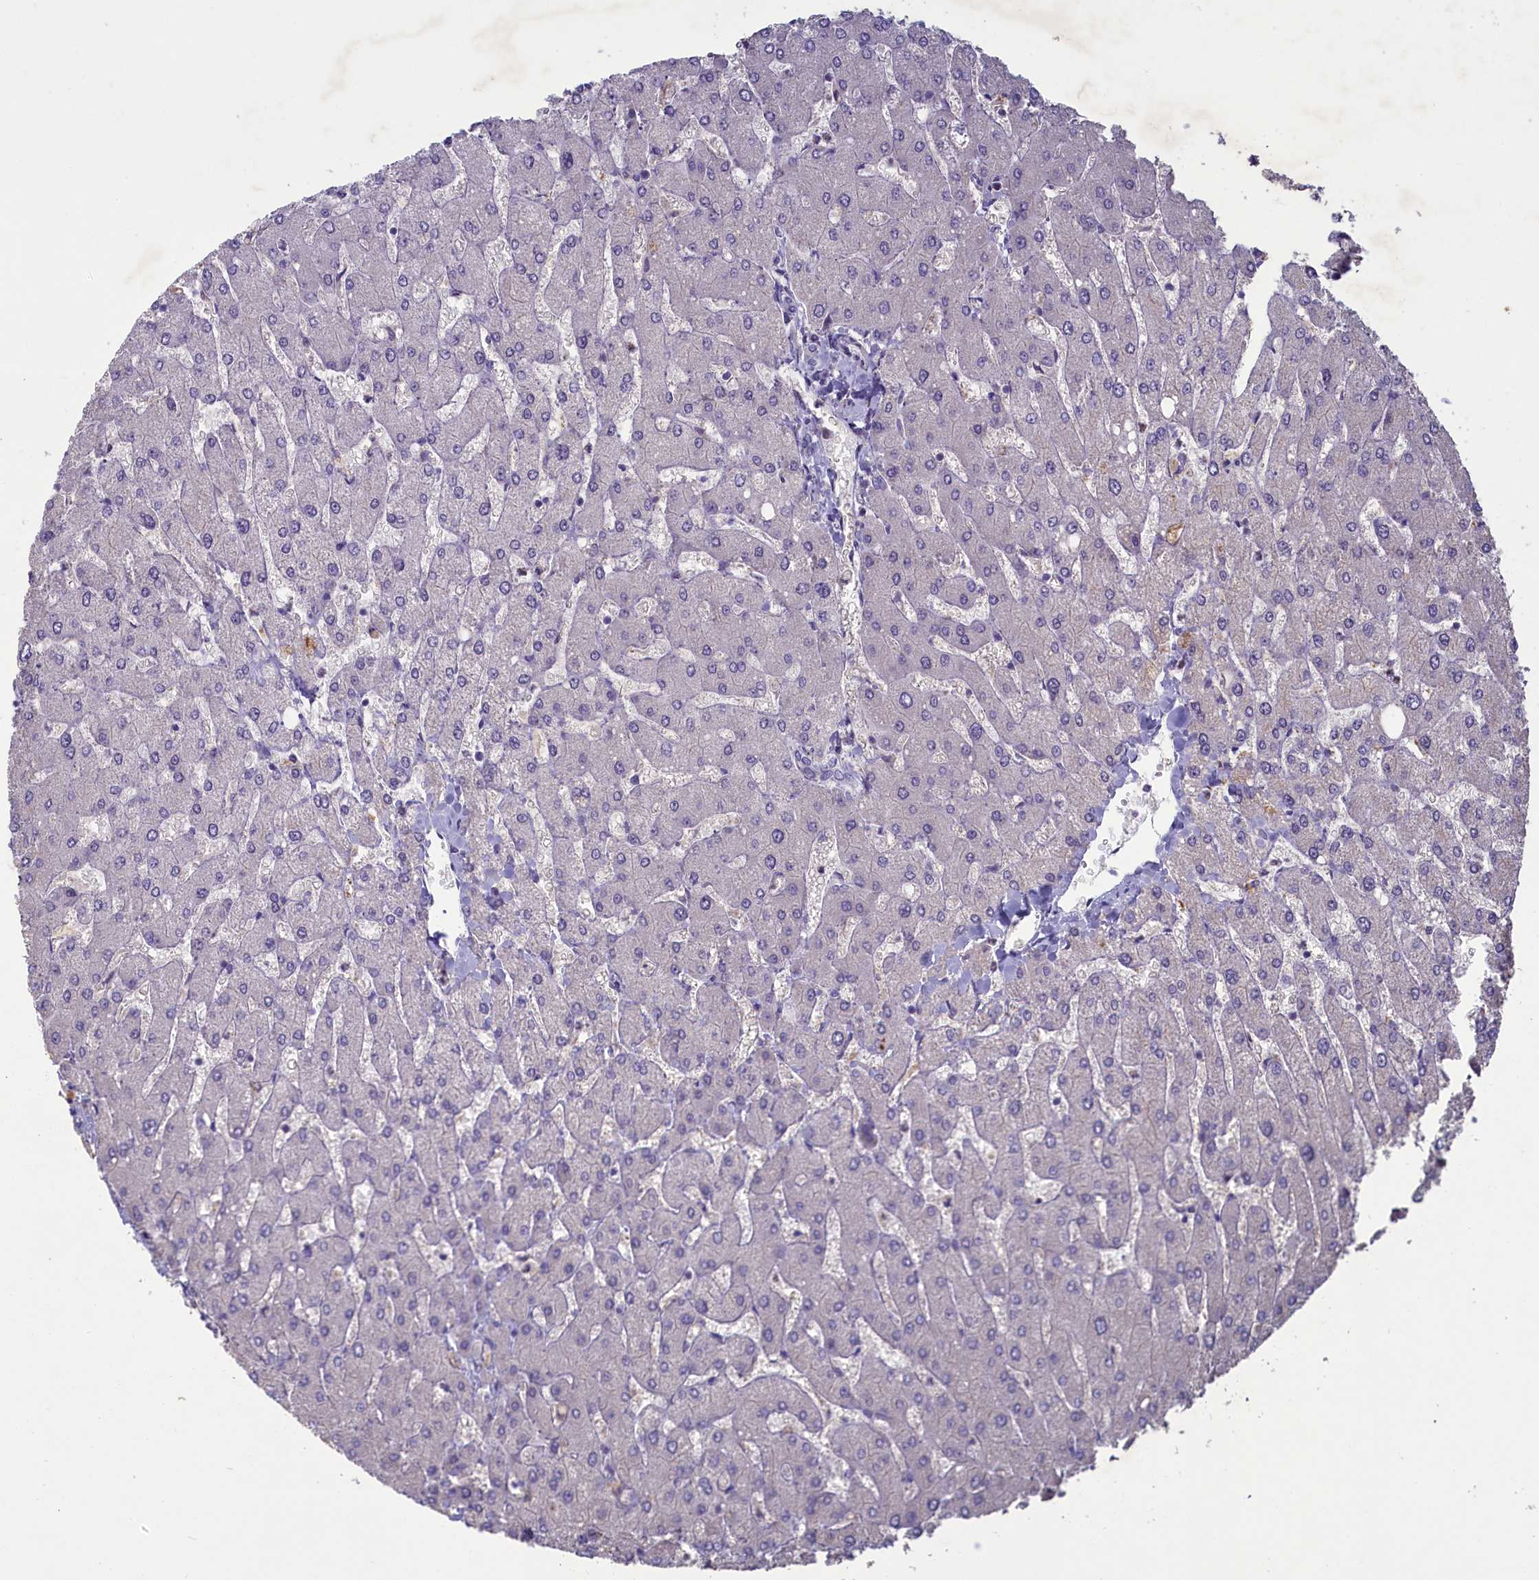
{"staining": {"intensity": "negative", "quantity": "none", "location": "none"}, "tissue": "liver", "cell_type": "Cholangiocytes", "image_type": "normal", "snomed": [{"axis": "morphology", "description": "Normal tissue, NOS"}, {"axis": "topography", "description": "Liver"}], "caption": "Cholangiocytes are negative for brown protein staining in normal liver. (Brightfield microscopy of DAB (3,3'-diaminobenzidine) IHC at high magnification).", "gene": "ATF7IP2", "patient": {"sex": "male", "age": 55}}